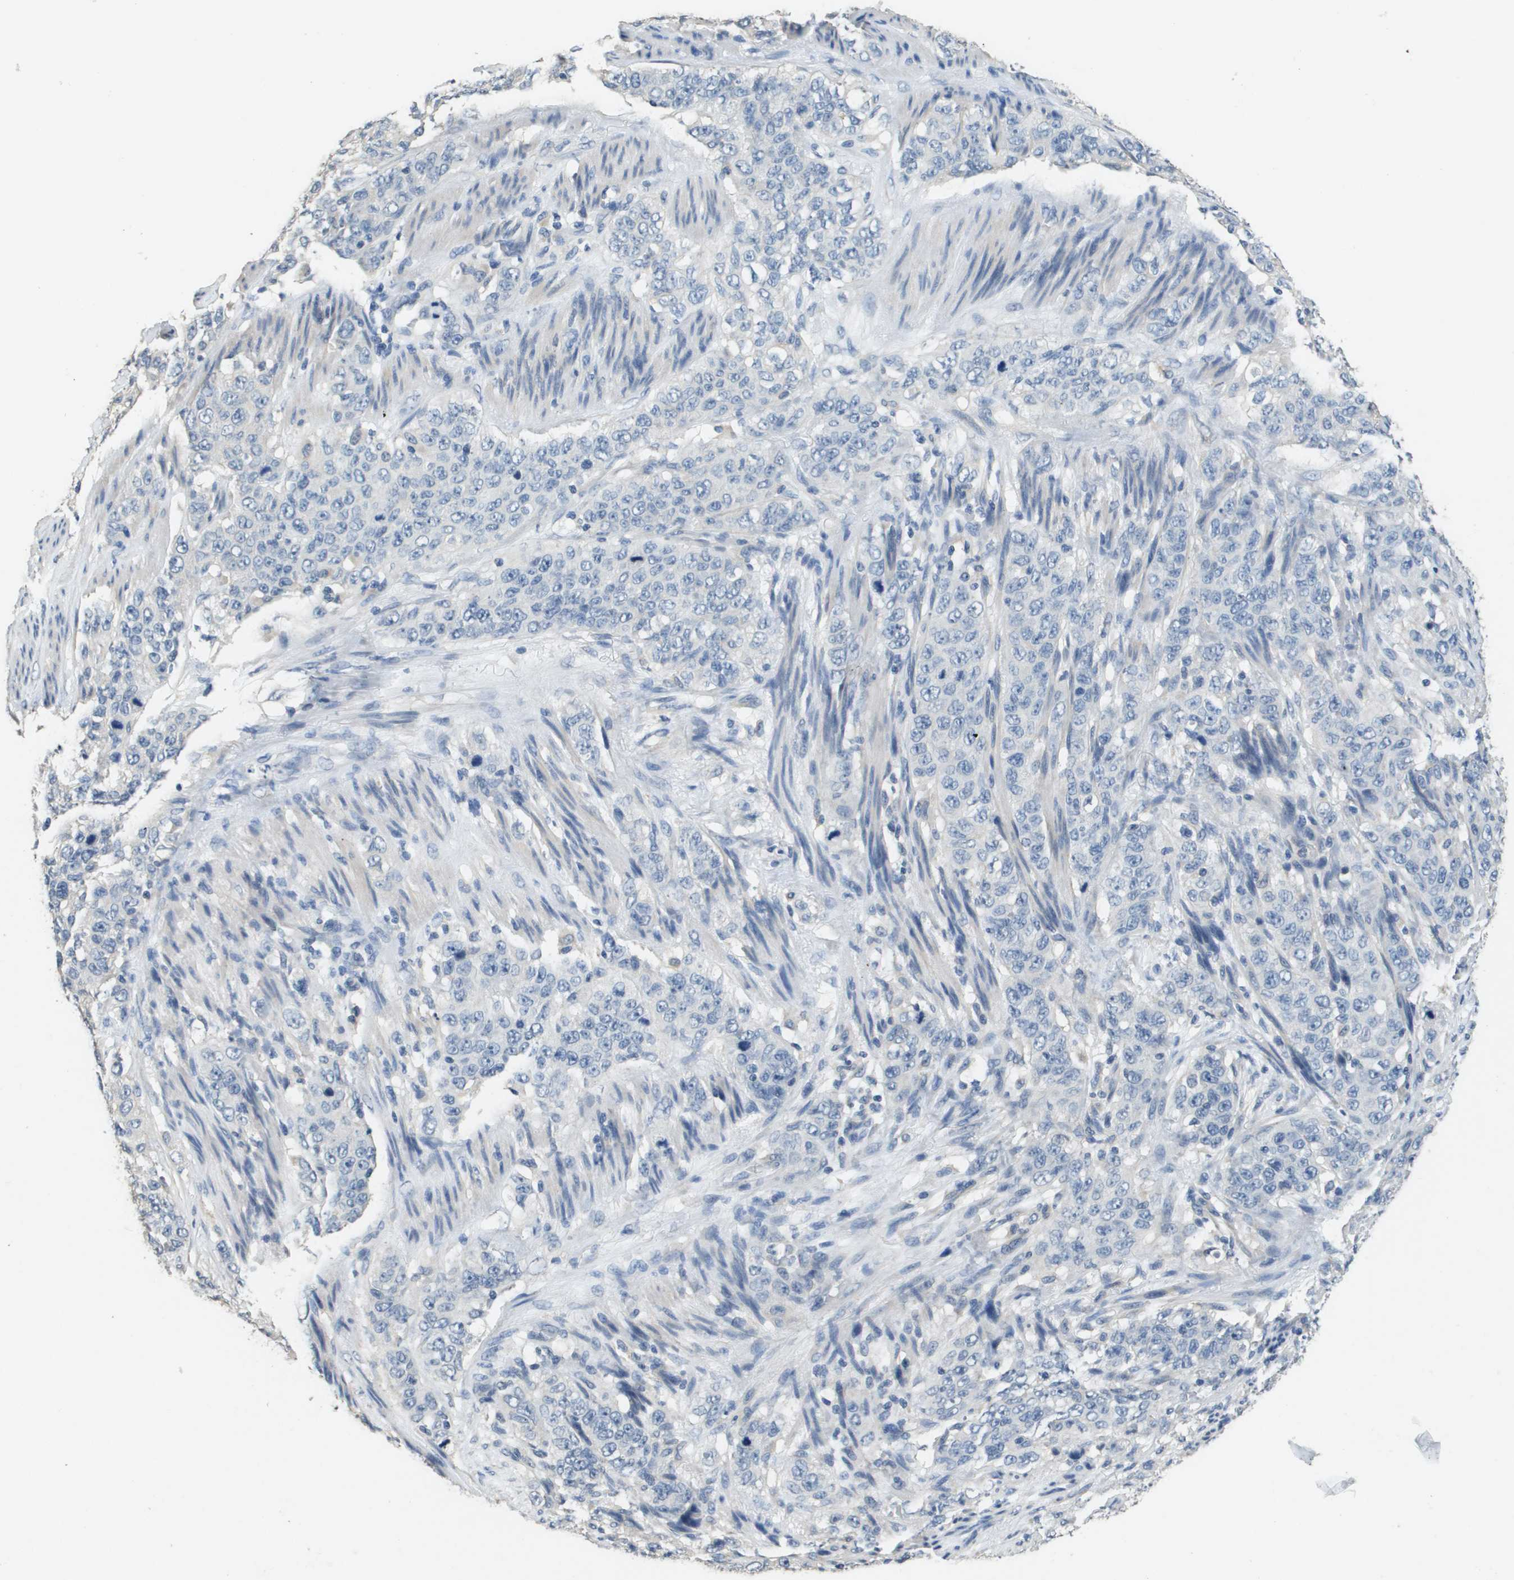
{"staining": {"intensity": "negative", "quantity": "none", "location": "none"}, "tissue": "stomach cancer", "cell_type": "Tumor cells", "image_type": "cancer", "snomed": [{"axis": "morphology", "description": "Adenocarcinoma, NOS"}, {"axis": "topography", "description": "Stomach"}], "caption": "Immunohistochemical staining of adenocarcinoma (stomach) demonstrates no significant positivity in tumor cells.", "gene": "MT3", "patient": {"sex": "male", "age": 48}}